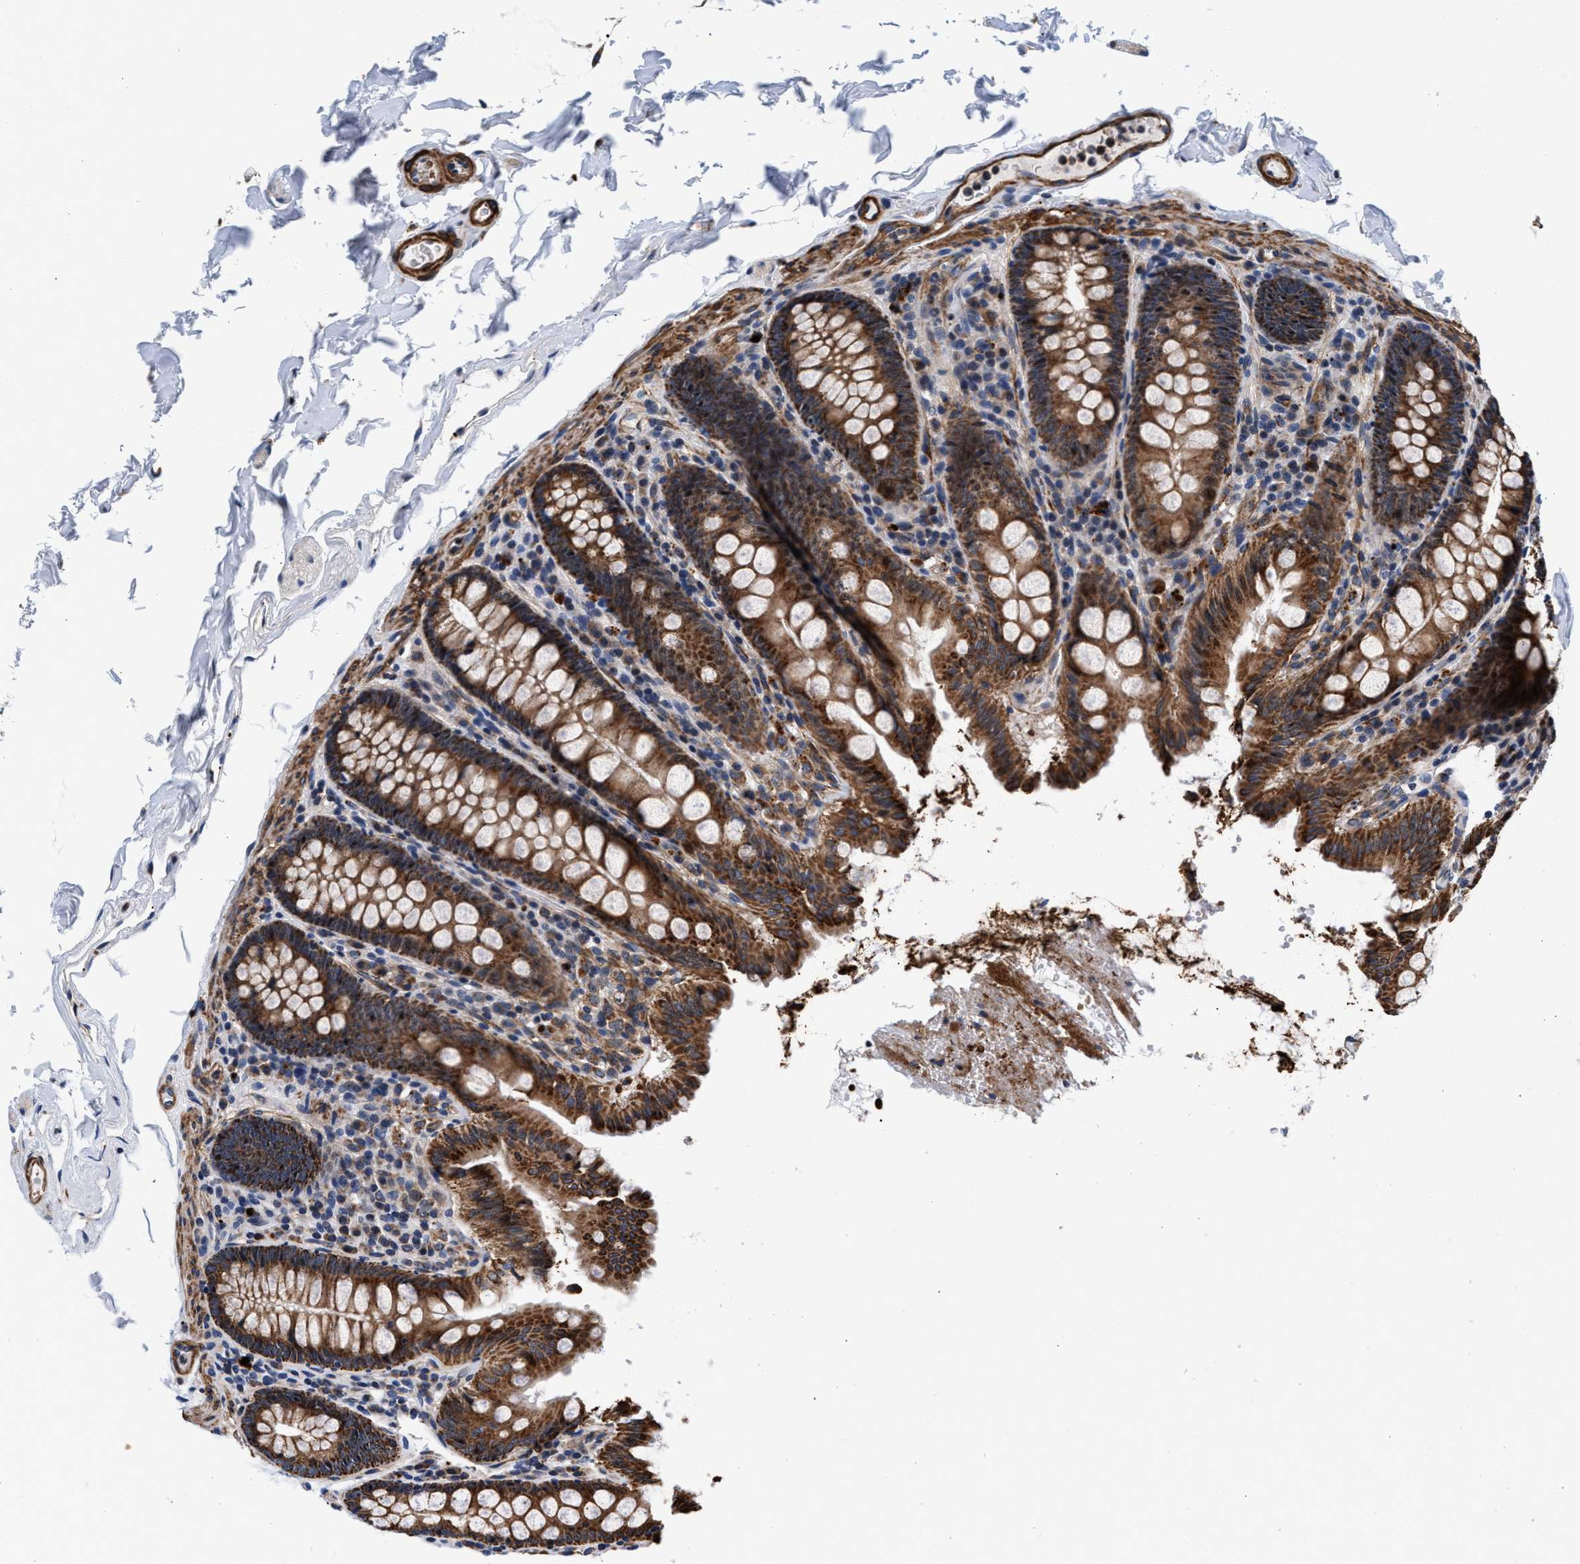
{"staining": {"intensity": "moderate", "quantity": ">75%", "location": "cytoplasmic/membranous"}, "tissue": "colon", "cell_type": "Endothelial cells", "image_type": "normal", "snomed": [{"axis": "morphology", "description": "Normal tissue, NOS"}, {"axis": "topography", "description": "Colon"}], "caption": "Endothelial cells display medium levels of moderate cytoplasmic/membranous expression in approximately >75% of cells in unremarkable colon.", "gene": "SGK1", "patient": {"sex": "female", "age": 61}}